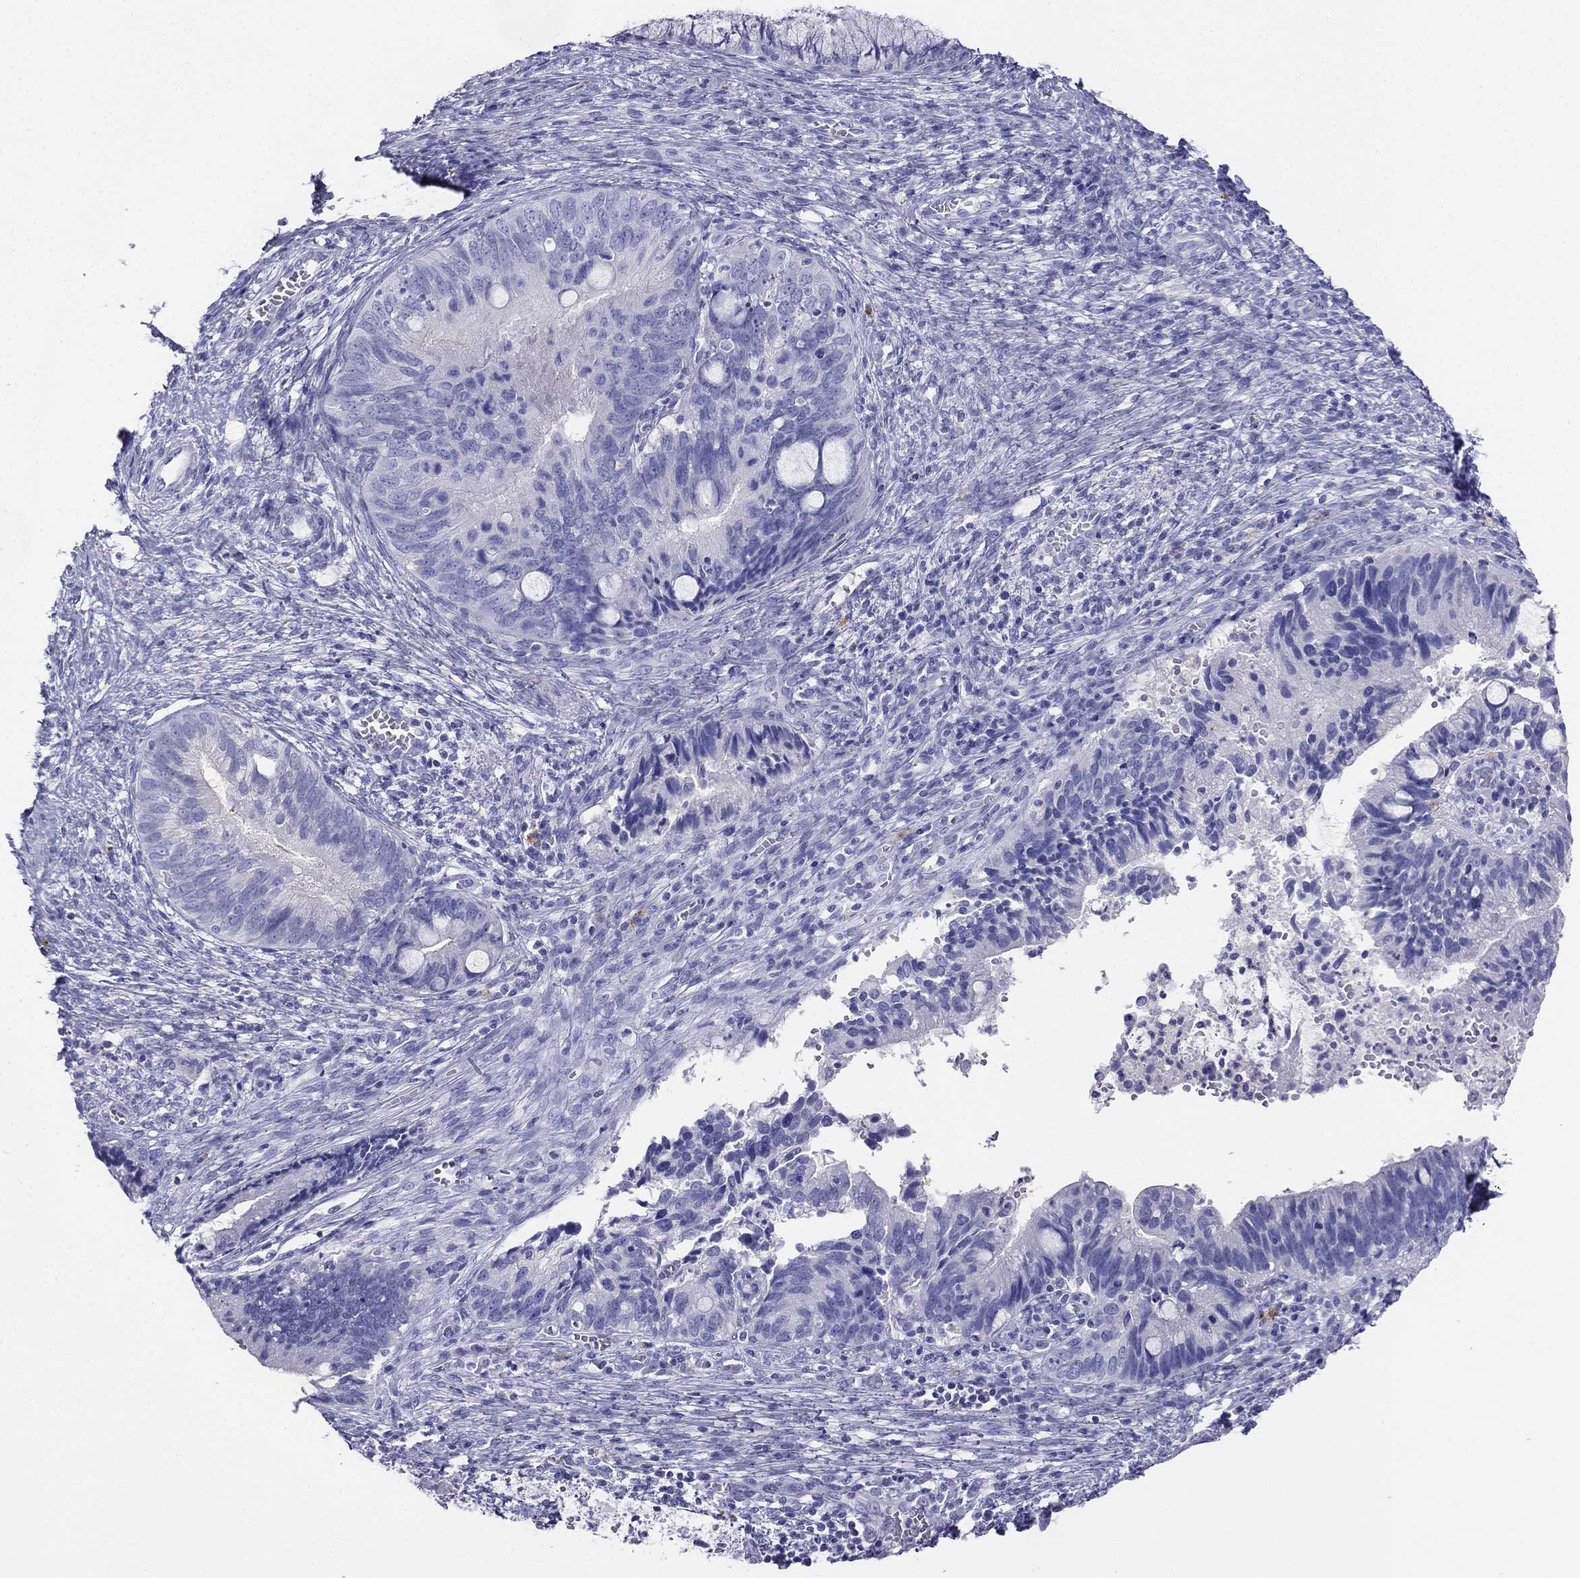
{"staining": {"intensity": "negative", "quantity": "none", "location": "none"}, "tissue": "cervical cancer", "cell_type": "Tumor cells", "image_type": "cancer", "snomed": [{"axis": "morphology", "description": "Adenocarcinoma, NOS"}, {"axis": "topography", "description": "Cervix"}], "caption": "Cervical cancer (adenocarcinoma) stained for a protein using immunohistochemistry (IHC) demonstrates no expression tumor cells.", "gene": "ALOXE3", "patient": {"sex": "female", "age": 42}}